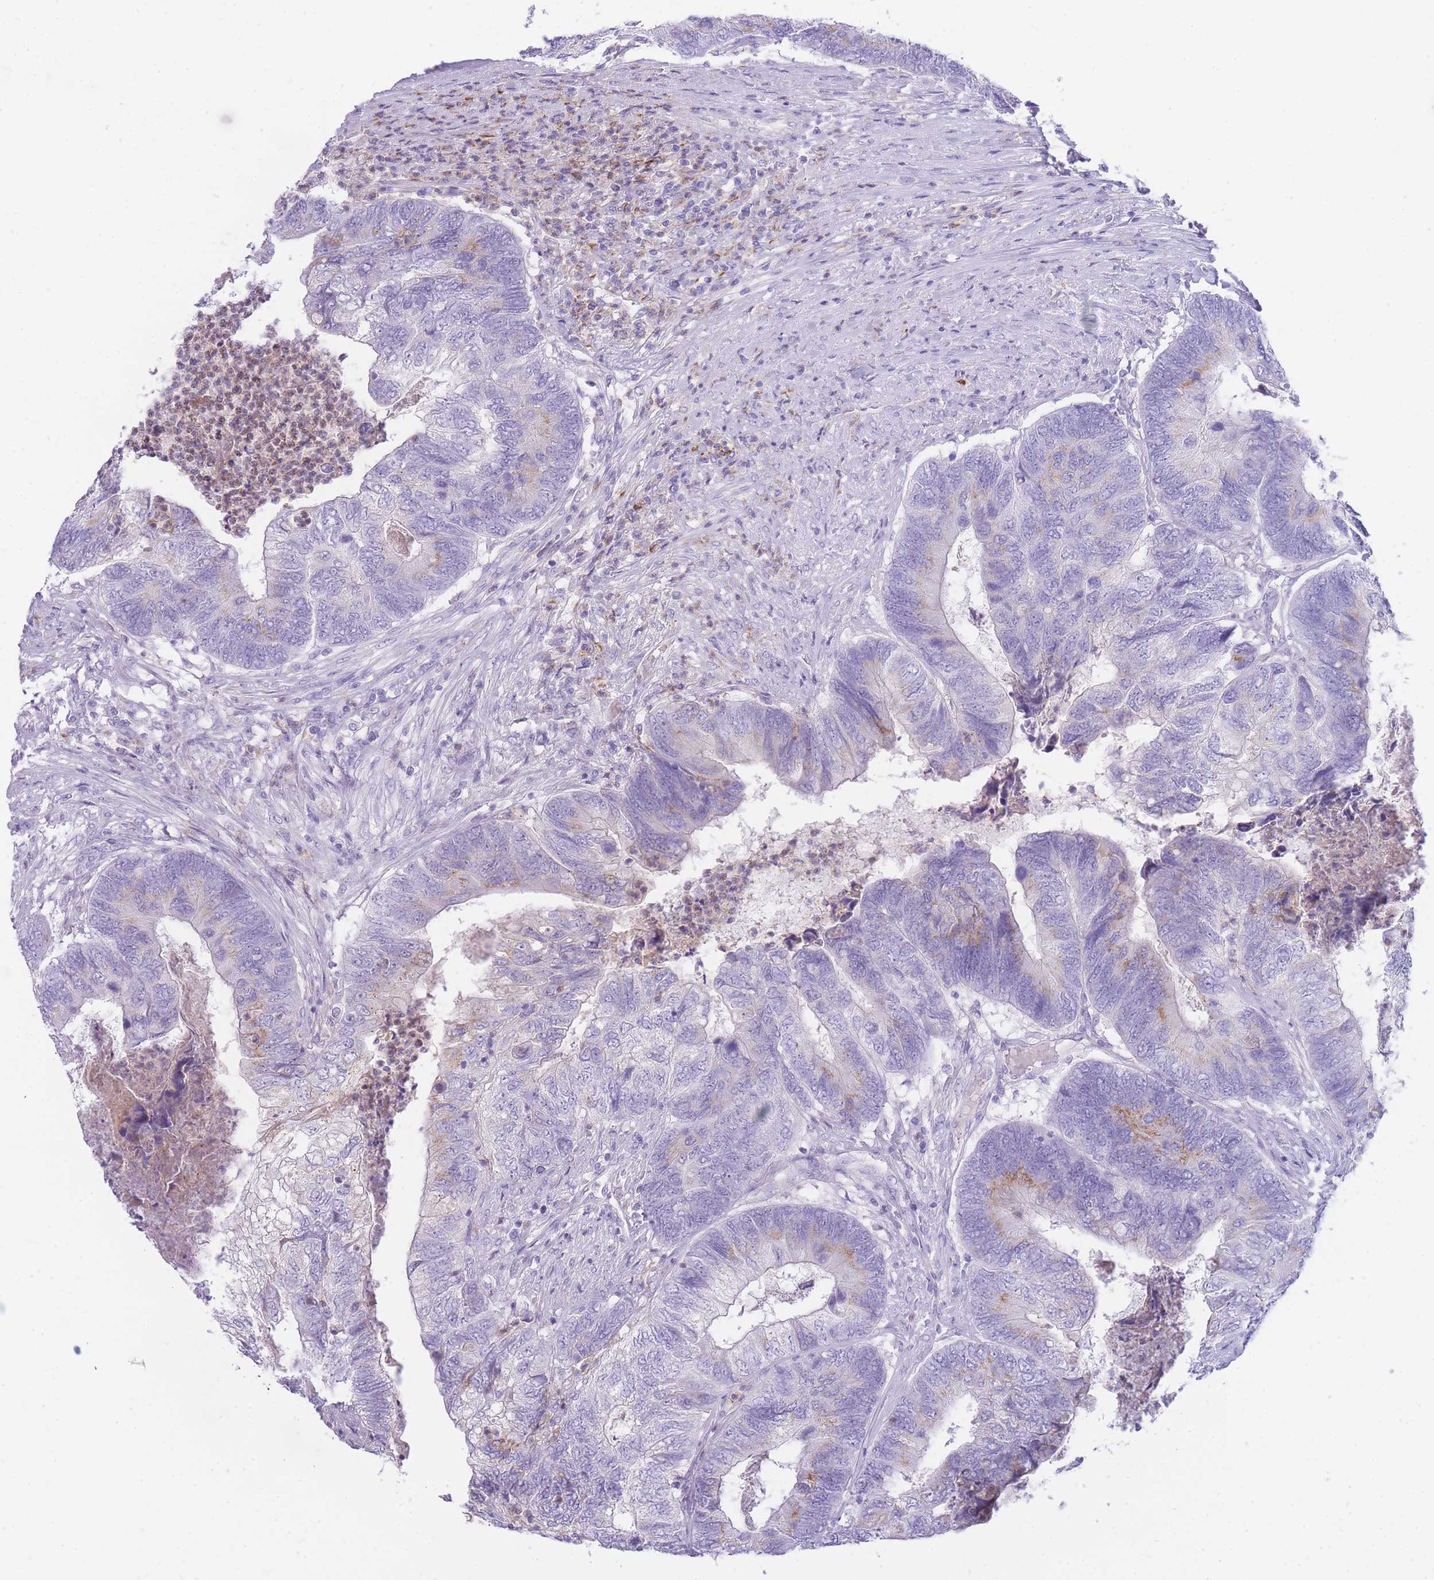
{"staining": {"intensity": "weak", "quantity": "<25%", "location": "cytoplasmic/membranous"}, "tissue": "colorectal cancer", "cell_type": "Tumor cells", "image_type": "cancer", "snomed": [{"axis": "morphology", "description": "Adenocarcinoma, NOS"}, {"axis": "topography", "description": "Colon"}], "caption": "DAB immunohistochemical staining of colorectal cancer reveals no significant positivity in tumor cells.", "gene": "NKX1-2", "patient": {"sex": "female", "age": 67}}